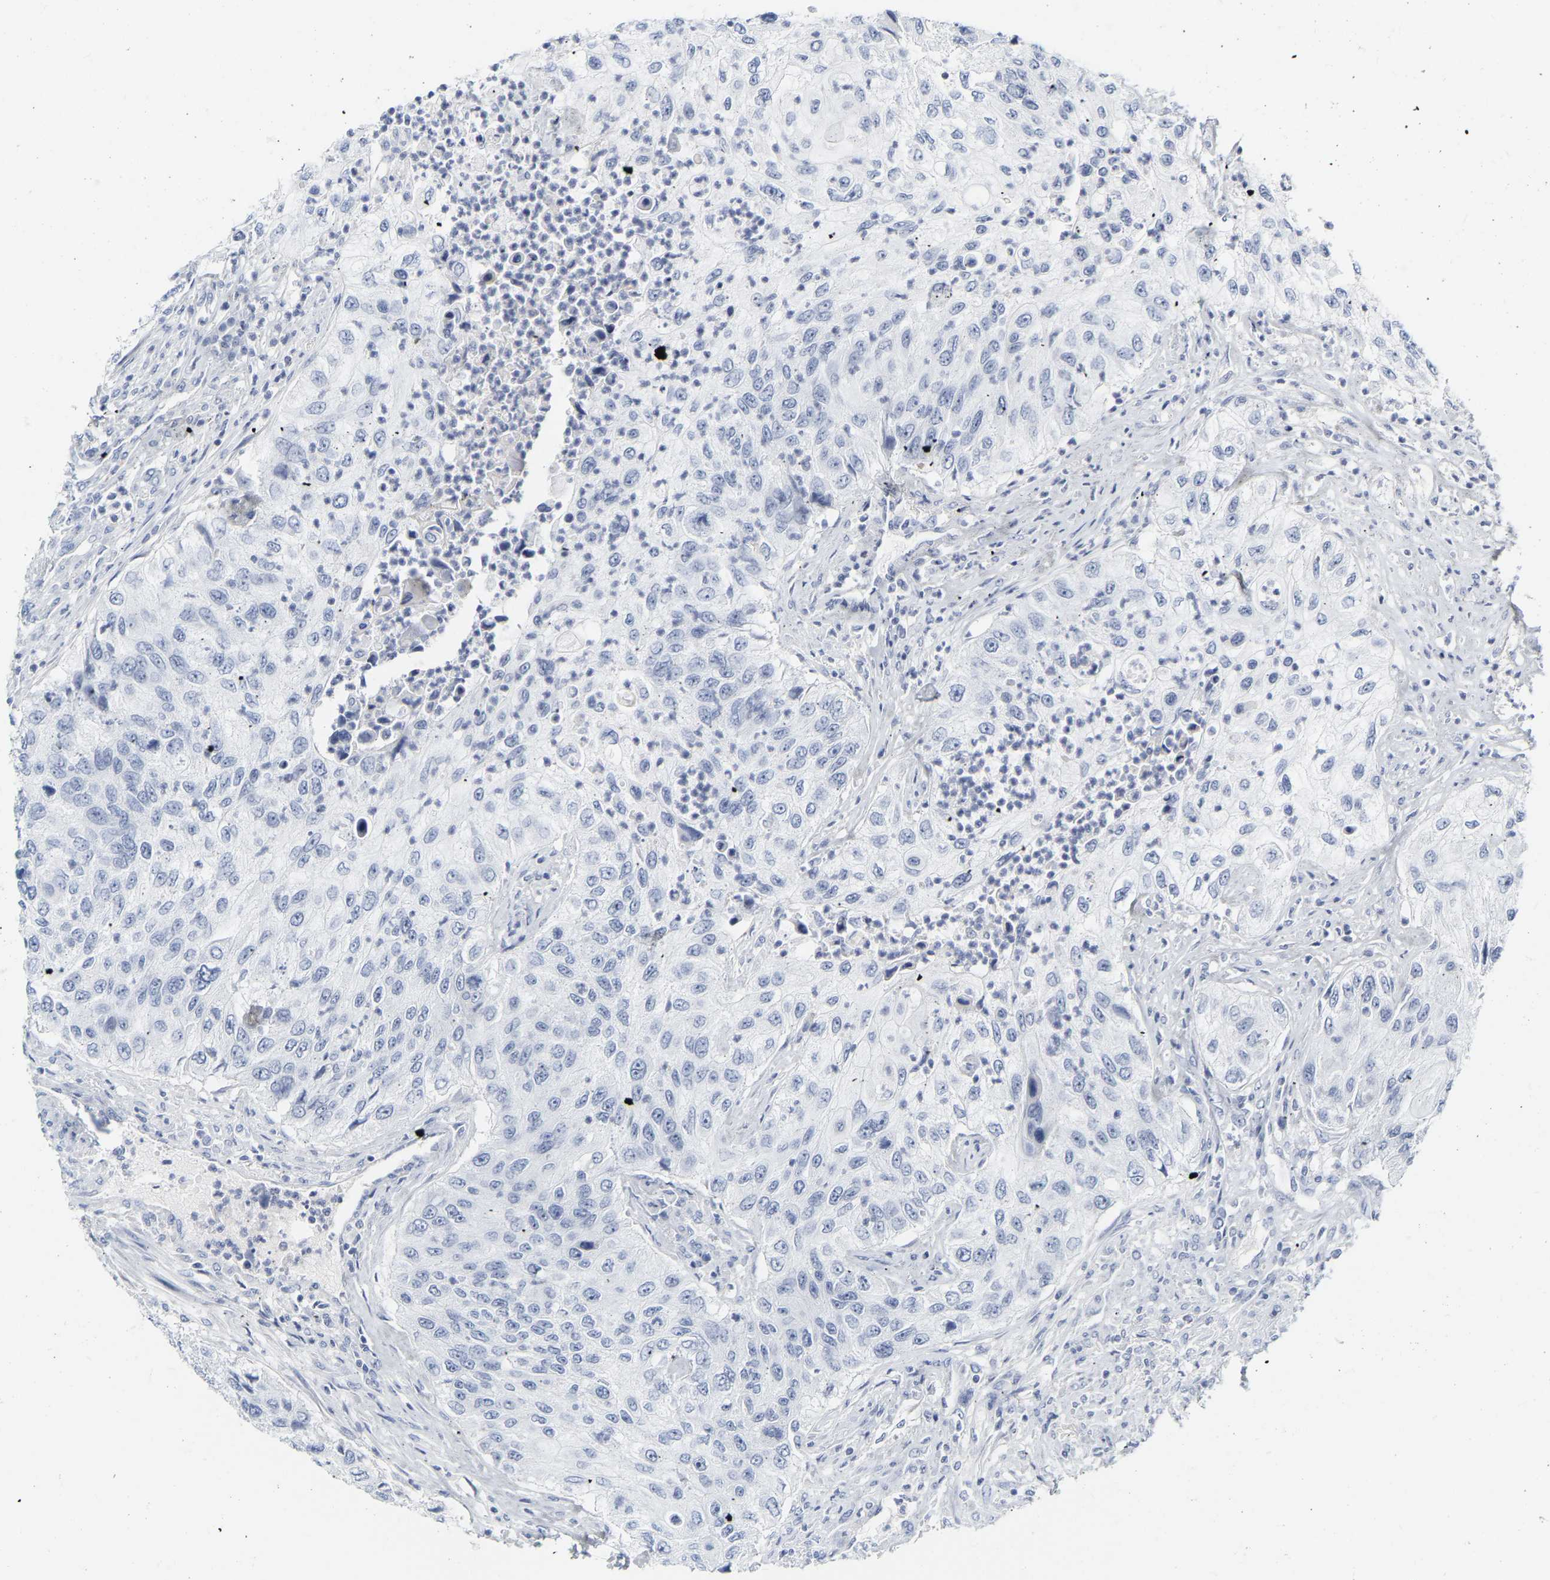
{"staining": {"intensity": "negative", "quantity": "none", "location": "none"}, "tissue": "urothelial cancer", "cell_type": "Tumor cells", "image_type": "cancer", "snomed": [{"axis": "morphology", "description": "Urothelial carcinoma, High grade"}, {"axis": "topography", "description": "Urinary bladder"}], "caption": "DAB (3,3'-diaminobenzidine) immunohistochemical staining of human urothelial cancer displays no significant positivity in tumor cells.", "gene": "GNAS", "patient": {"sex": "female", "age": 60}}